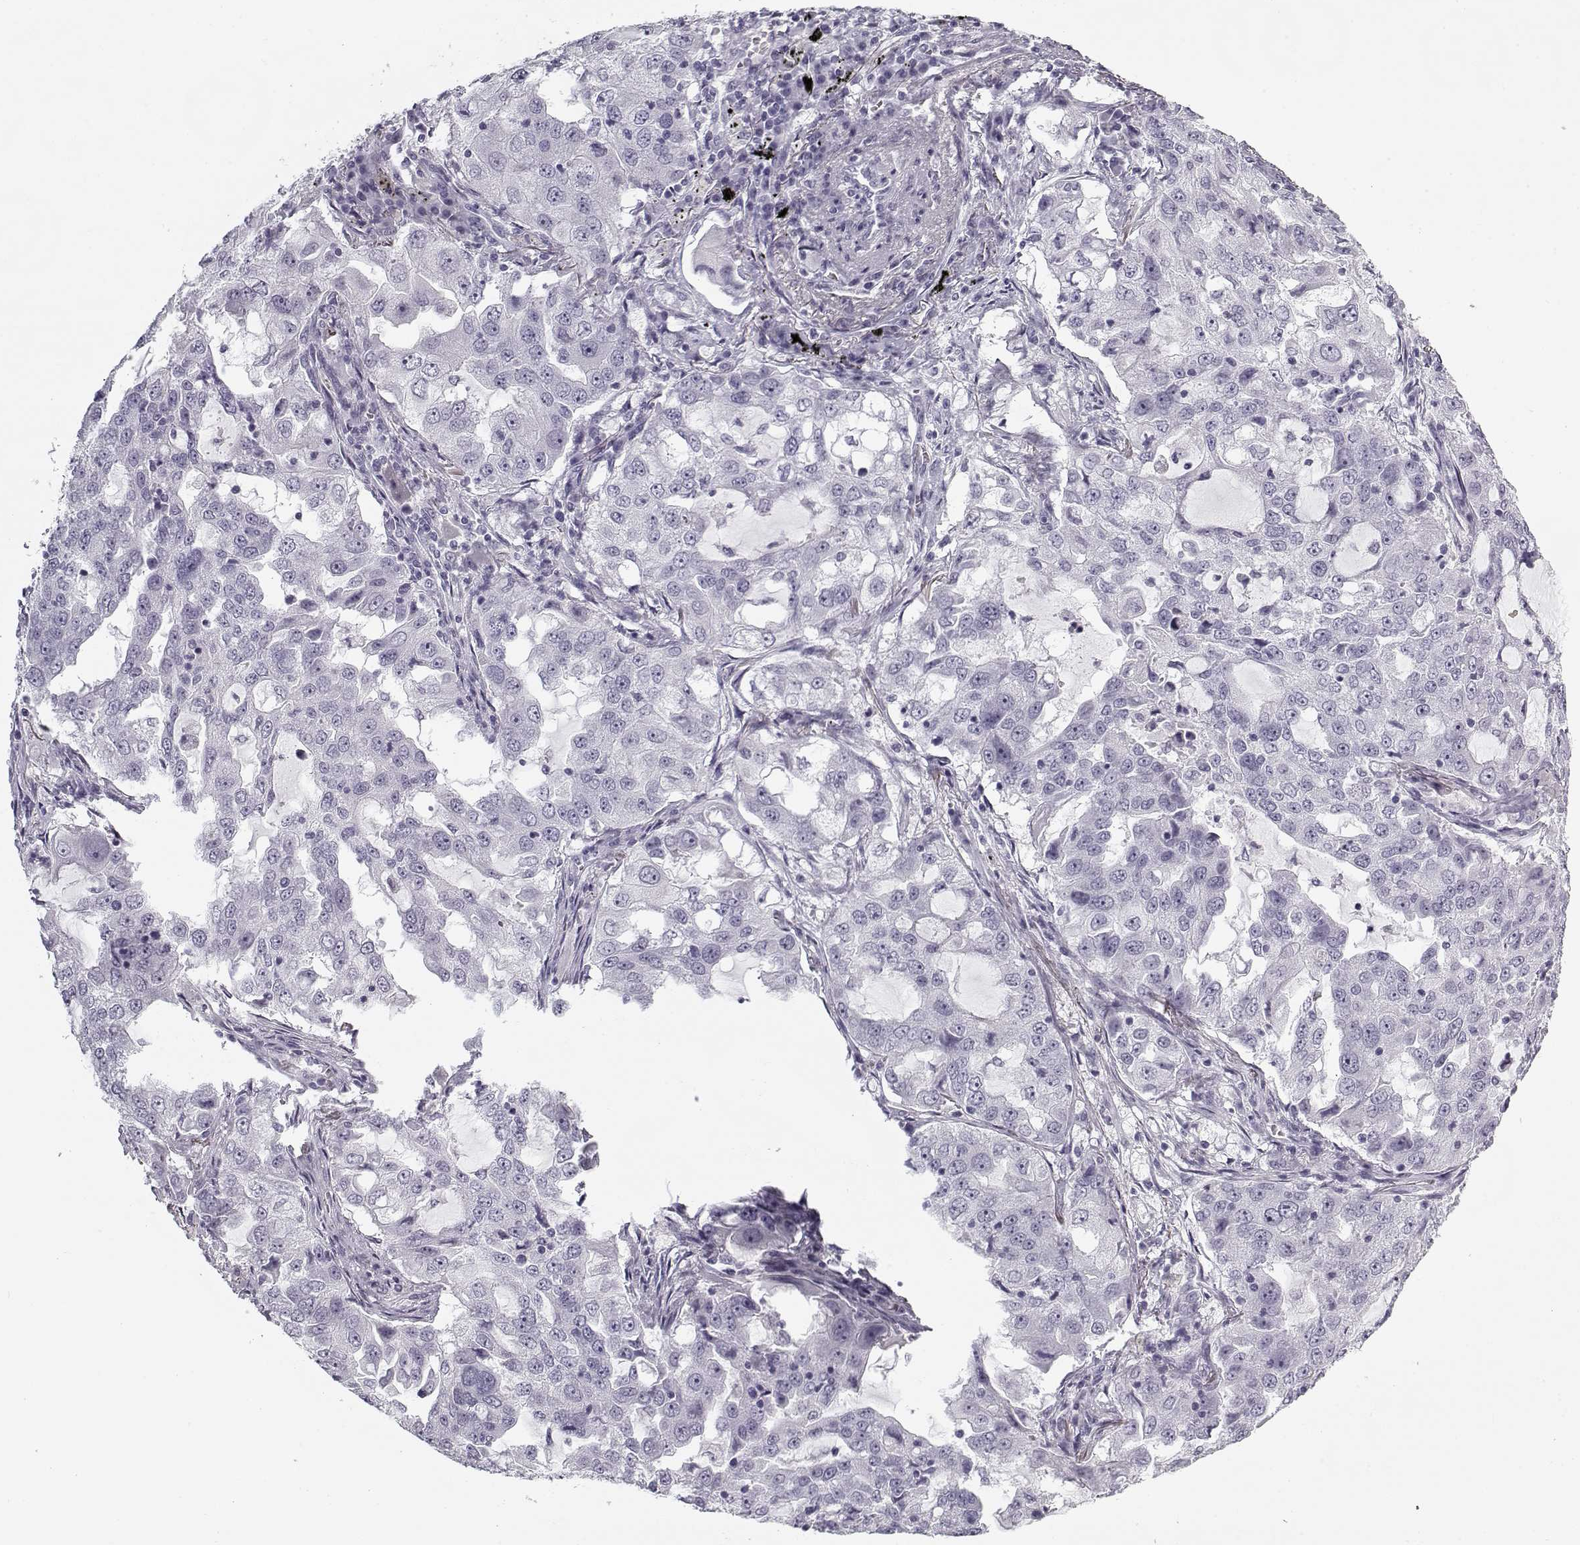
{"staining": {"intensity": "negative", "quantity": "none", "location": "none"}, "tissue": "lung cancer", "cell_type": "Tumor cells", "image_type": "cancer", "snomed": [{"axis": "morphology", "description": "Adenocarcinoma, NOS"}, {"axis": "topography", "description": "Lung"}], "caption": "Tumor cells are negative for protein expression in human lung cancer (adenocarcinoma).", "gene": "SNCA", "patient": {"sex": "female", "age": 61}}